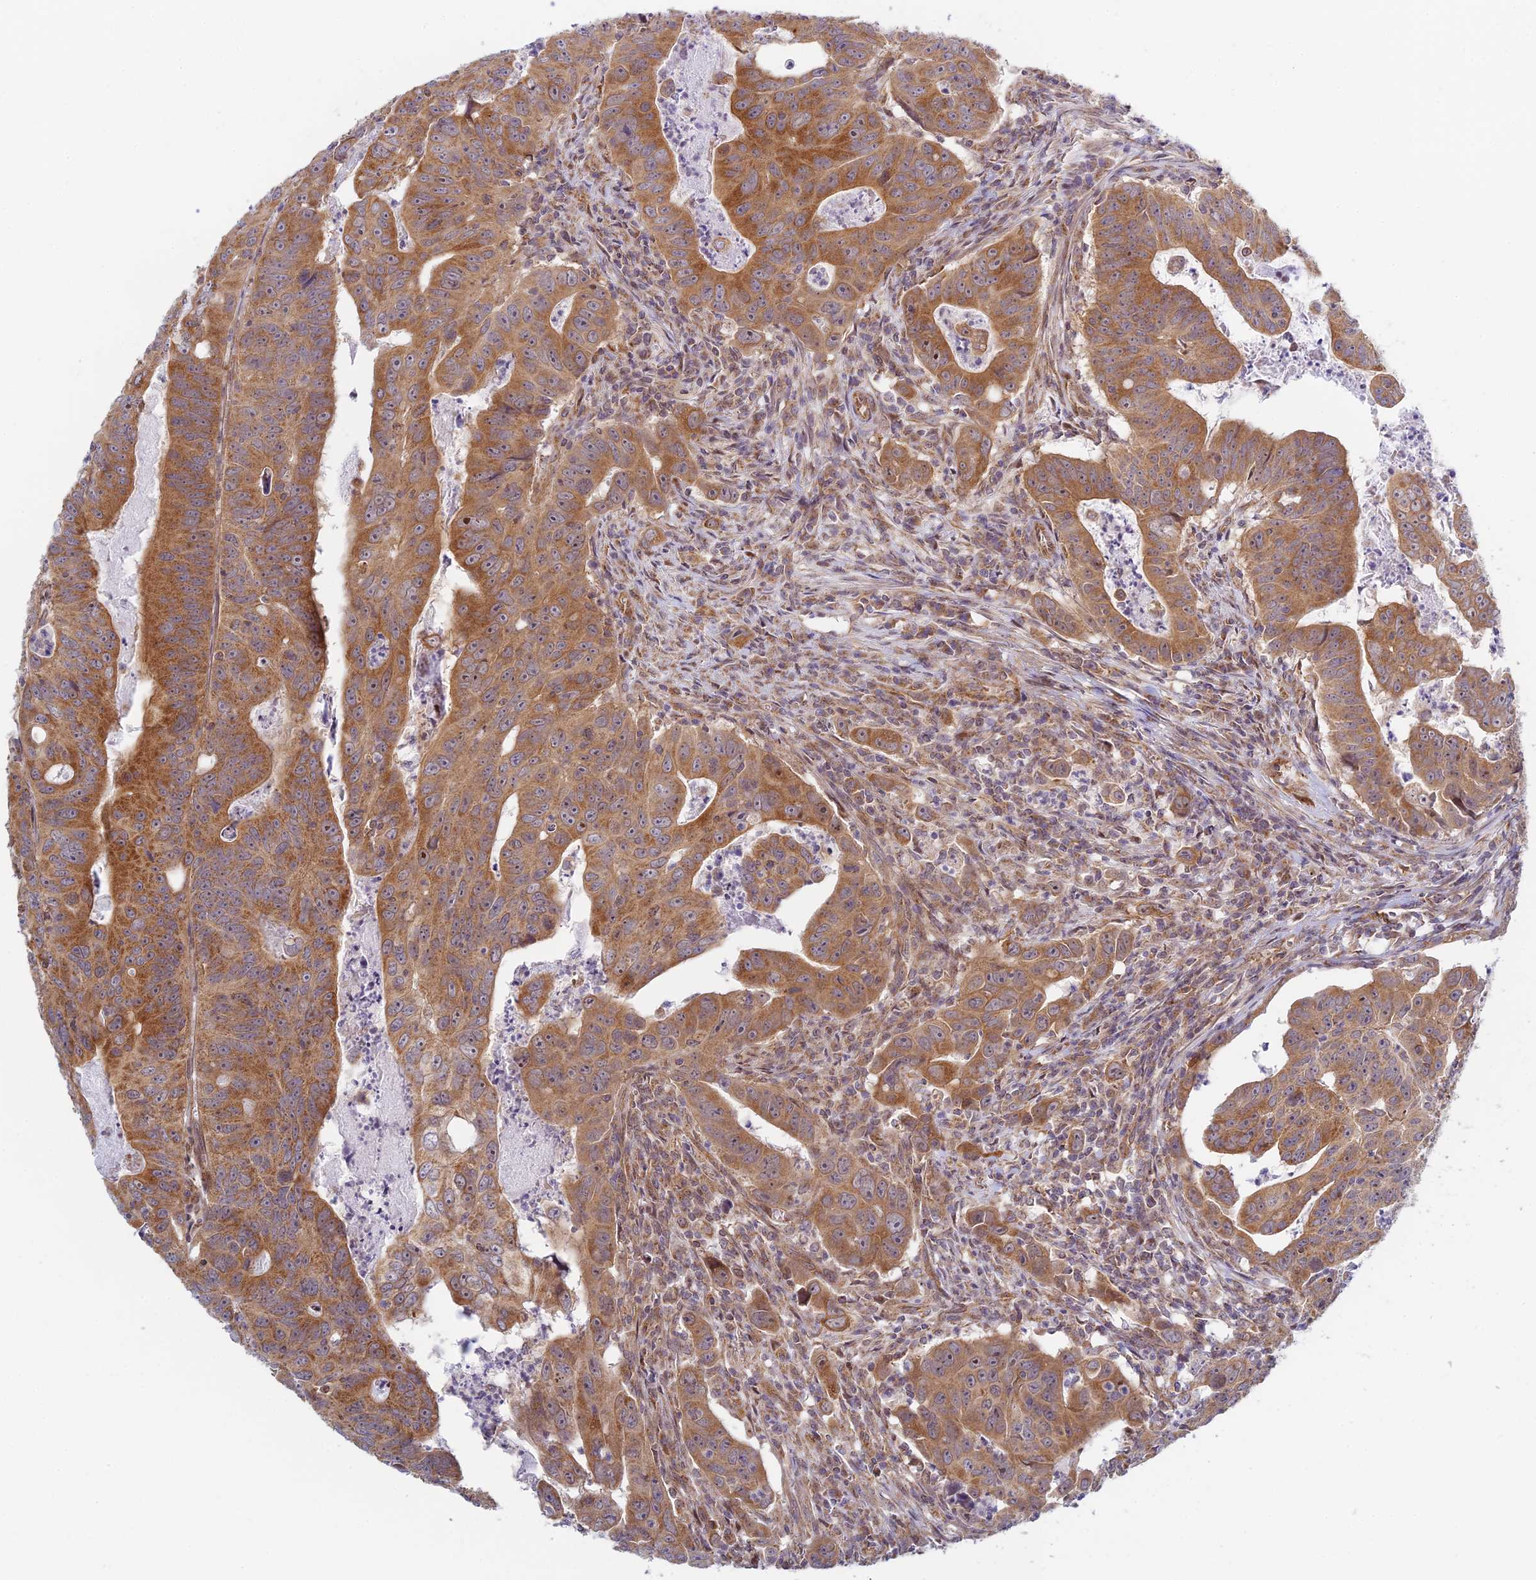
{"staining": {"intensity": "moderate", "quantity": ">75%", "location": "cytoplasmic/membranous"}, "tissue": "colorectal cancer", "cell_type": "Tumor cells", "image_type": "cancer", "snomed": [{"axis": "morphology", "description": "Adenocarcinoma, NOS"}, {"axis": "topography", "description": "Rectum"}], "caption": "IHC image of neoplastic tissue: human colorectal cancer stained using immunohistochemistry demonstrates medium levels of moderate protein expression localized specifically in the cytoplasmic/membranous of tumor cells, appearing as a cytoplasmic/membranous brown color.", "gene": "HOOK2", "patient": {"sex": "male", "age": 69}}